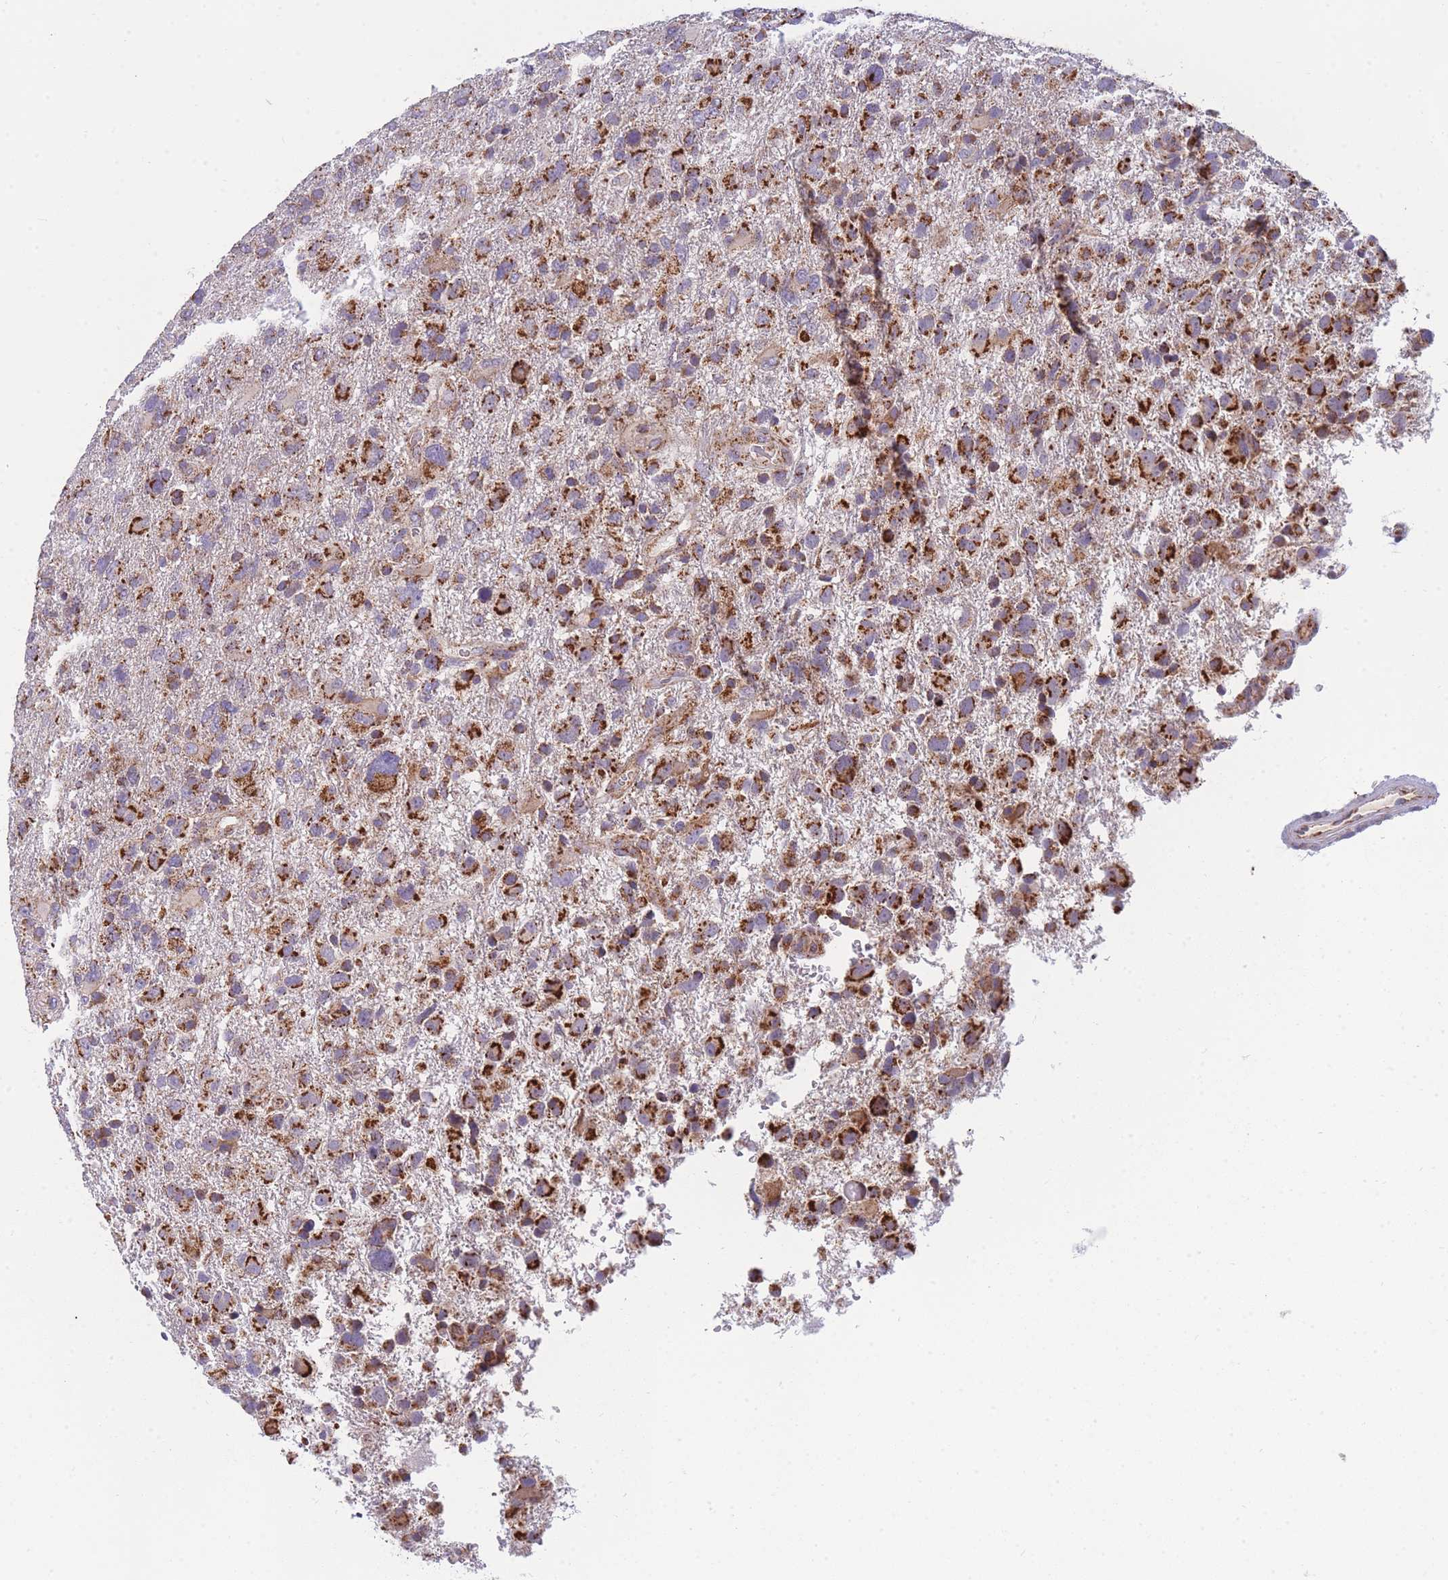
{"staining": {"intensity": "strong", "quantity": ">75%", "location": "cytoplasmic/membranous"}, "tissue": "glioma", "cell_type": "Tumor cells", "image_type": "cancer", "snomed": [{"axis": "morphology", "description": "Glioma, malignant, High grade"}, {"axis": "topography", "description": "Brain"}], "caption": "Glioma was stained to show a protein in brown. There is high levels of strong cytoplasmic/membranous staining in approximately >75% of tumor cells.", "gene": "MRPS11", "patient": {"sex": "male", "age": 61}}